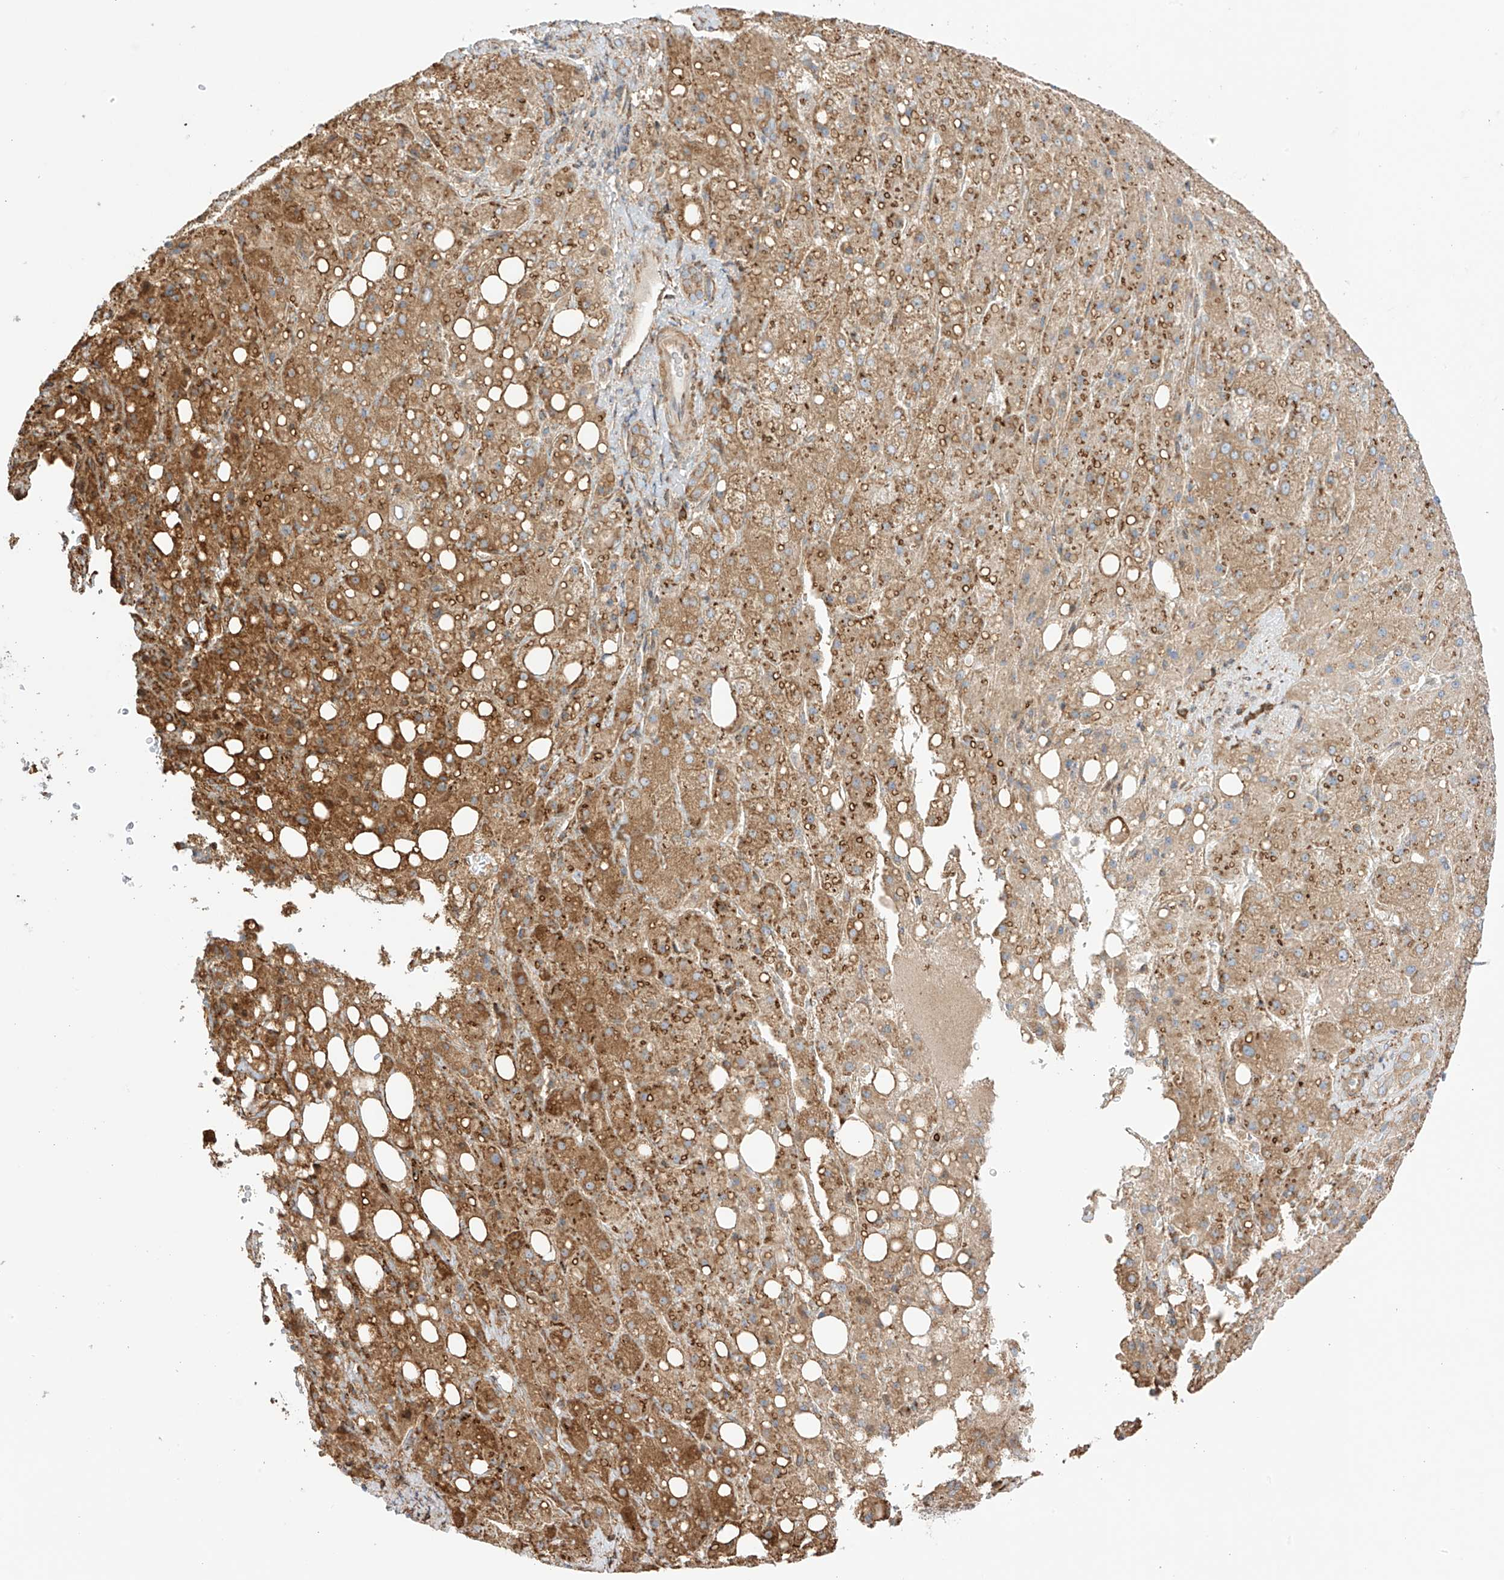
{"staining": {"intensity": "strong", "quantity": "25%-75%", "location": "cytoplasmic/membranous"}, "tissue": "liver cancer", "cell_type": "Tumor cells", "image_type": "cancer", "snomed": [{"axis": "morphology", "description": "Carcinoma, Hepatocellular, NOS"}, {"axis": "topography", "description": "Liver"}], "caption": "Hepatocellular carcinoma (liver) tissue displays strong cytoplasmic/membranous positivity in about 25%-75% of tumor cells, visualized by immunohistochemistry. The staining is performed using DAB (3,3'-diaminobenzidine) brown chromogen to label protein expression. The nuclei are counter-stained blue using hematoxylin.", "gene": "XKR3", "patient": {"sex": "male", "age": 80}}